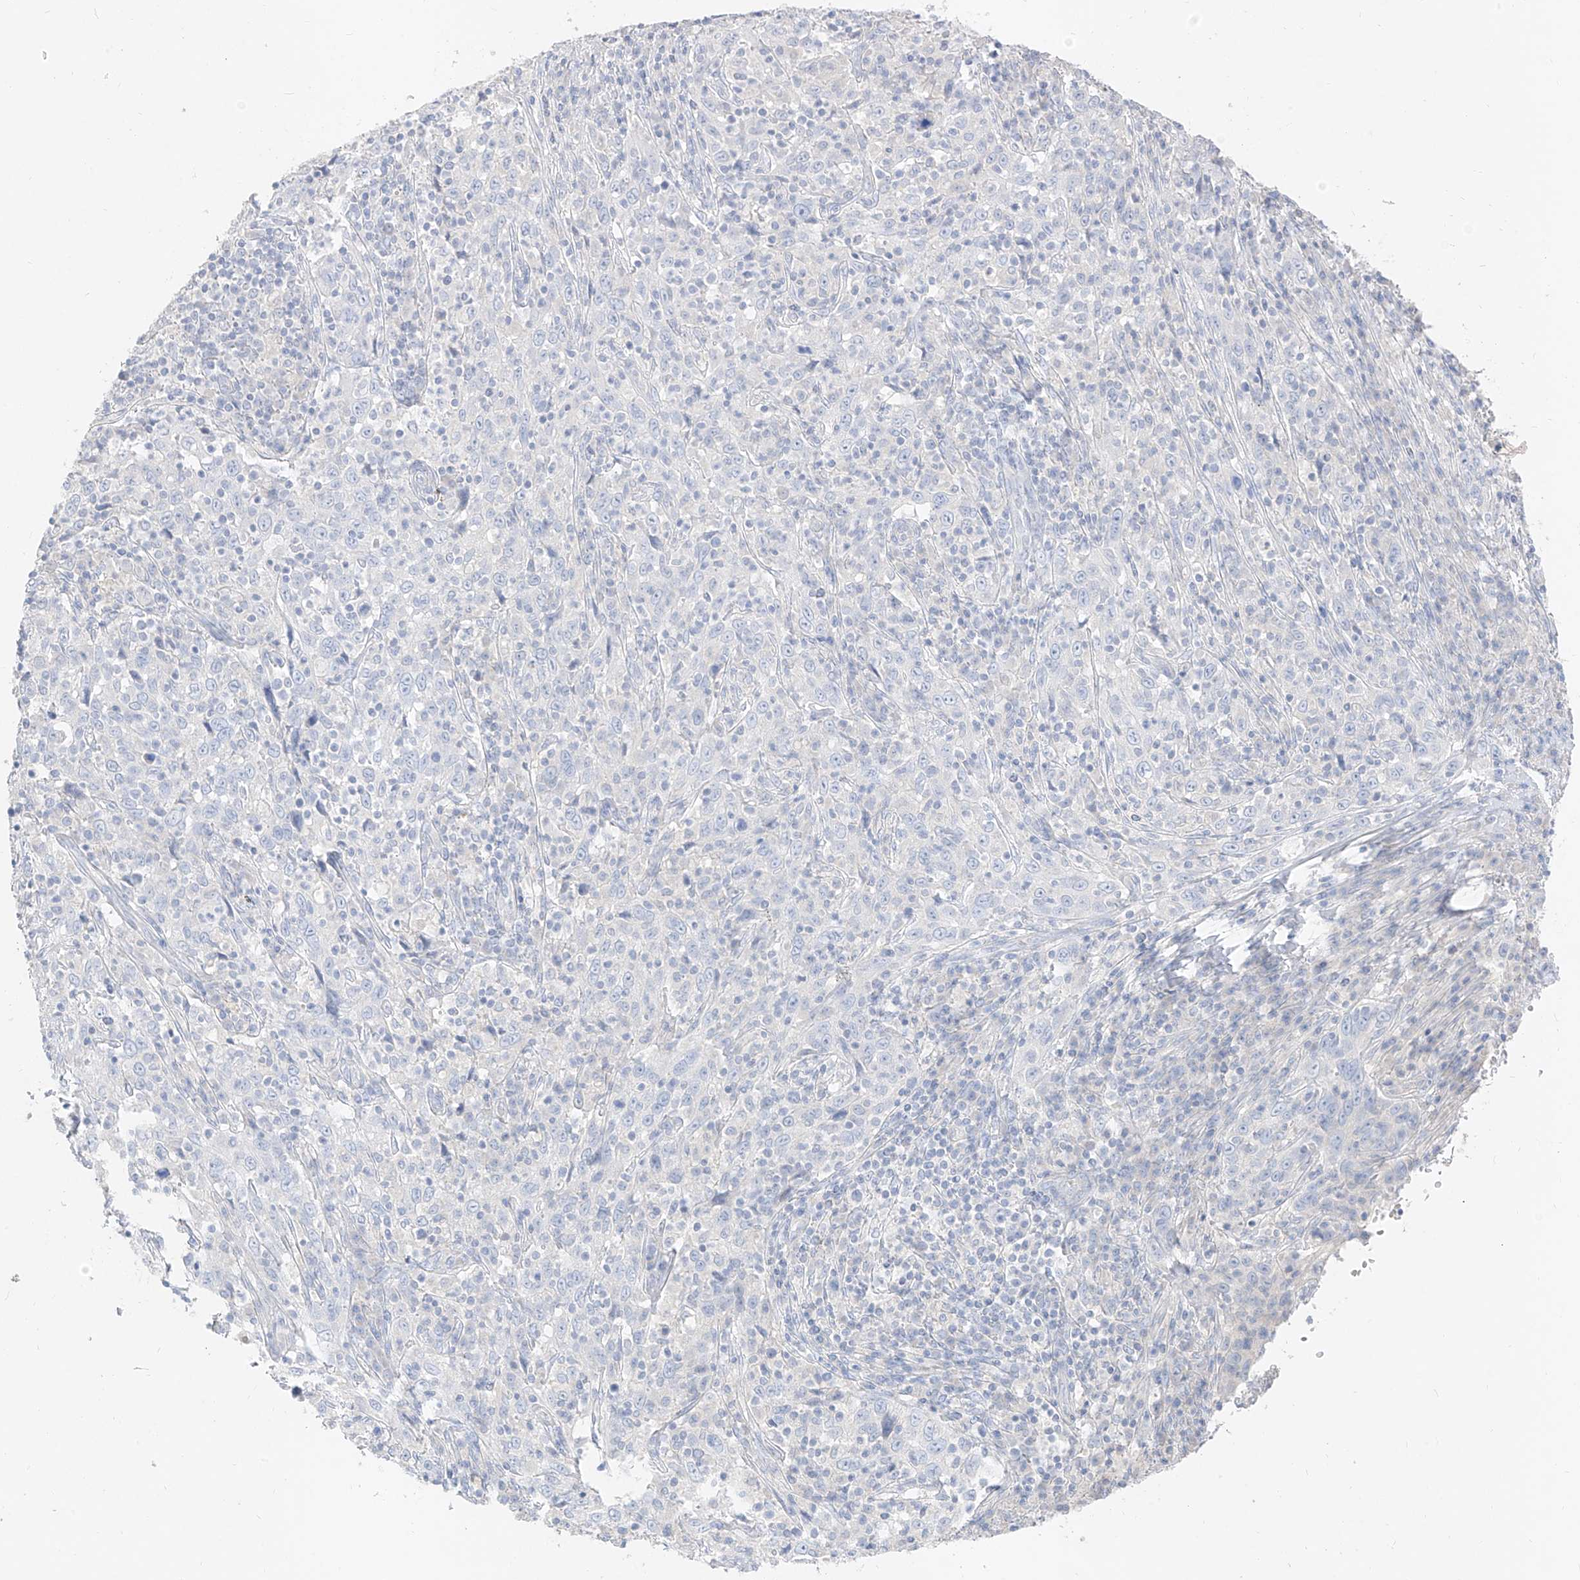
{"staining": {"intensity": "negative", "quantity": "none", "location": "none"}, "tissue": "cervical cancer", "cell_type": "Tumor cells", "image_type": "cancer", "snomed": [{"axis": "morphology", "description": "Squamous cell carcinoma, NOS"}, {"axis": "topography", "description": "Cervix"}], "caption": "There is no significant expression in tumor cells of cervical squamous cell carcinoma. Brightfield microscopy of immunohistochemistry stained with DAB (3,3'-diaminobenzidine) (brown) and hematoxylin (blue), captured at high magnification.", "gene": "ZZEF1", "patient": {"sex": "female", "age": 46}}